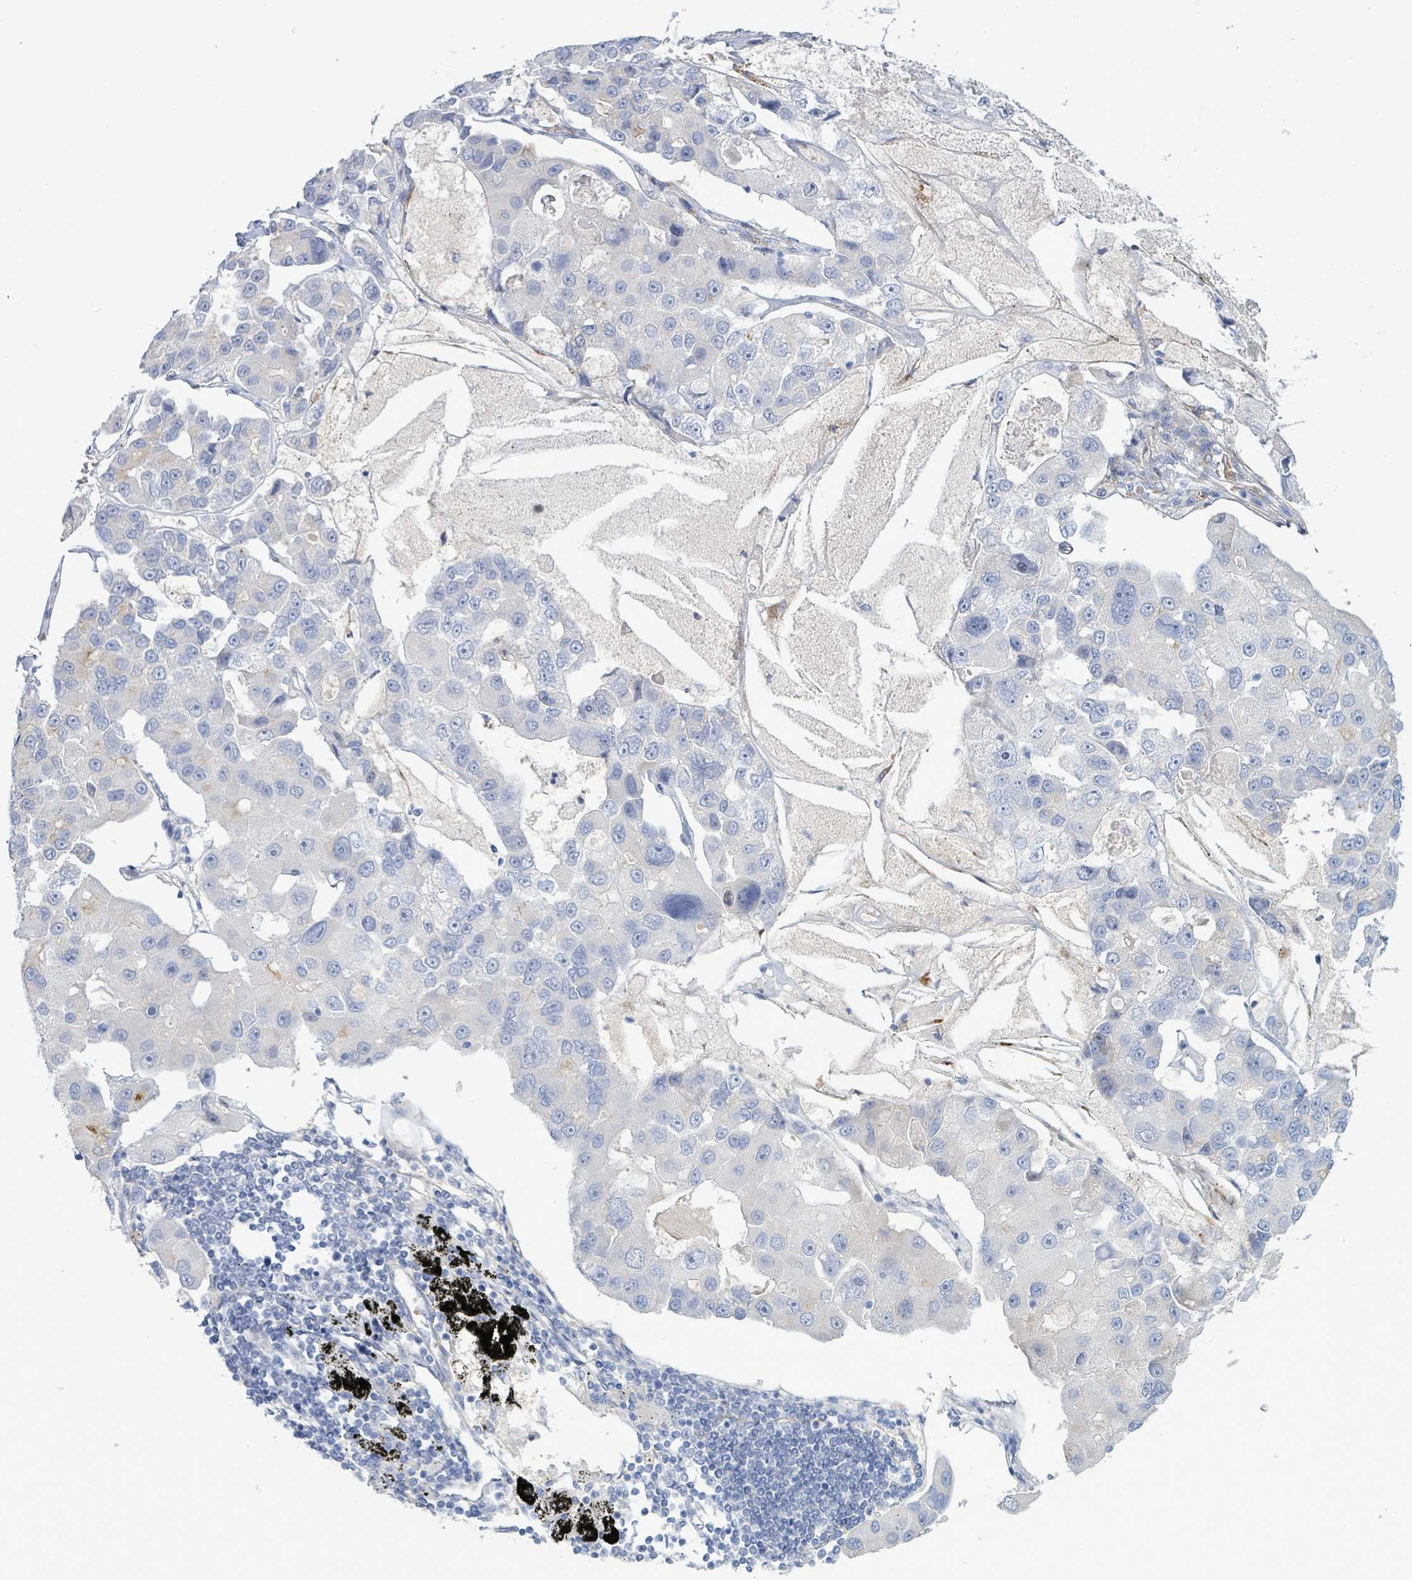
{"staining": {"intensity": "negative", "quantity": "none", "location": "none"}, "tissue": "lung cancer", "cell_type": "Tumor cells", "image_type": "cancer", "snomed": [{"axis": "morphology", "description": "Adenocarcinoma, NOS"}, {"axis": "topography", "description": "Lung"}], "caption": "DAB (3,3'-diaminobenzidine) immunohistochemical staining of lung cancer demonstrates no significant staining in tumor cells.", "gene": "DMRTC1B", "patient": {"sex": "female", "age": 54}}